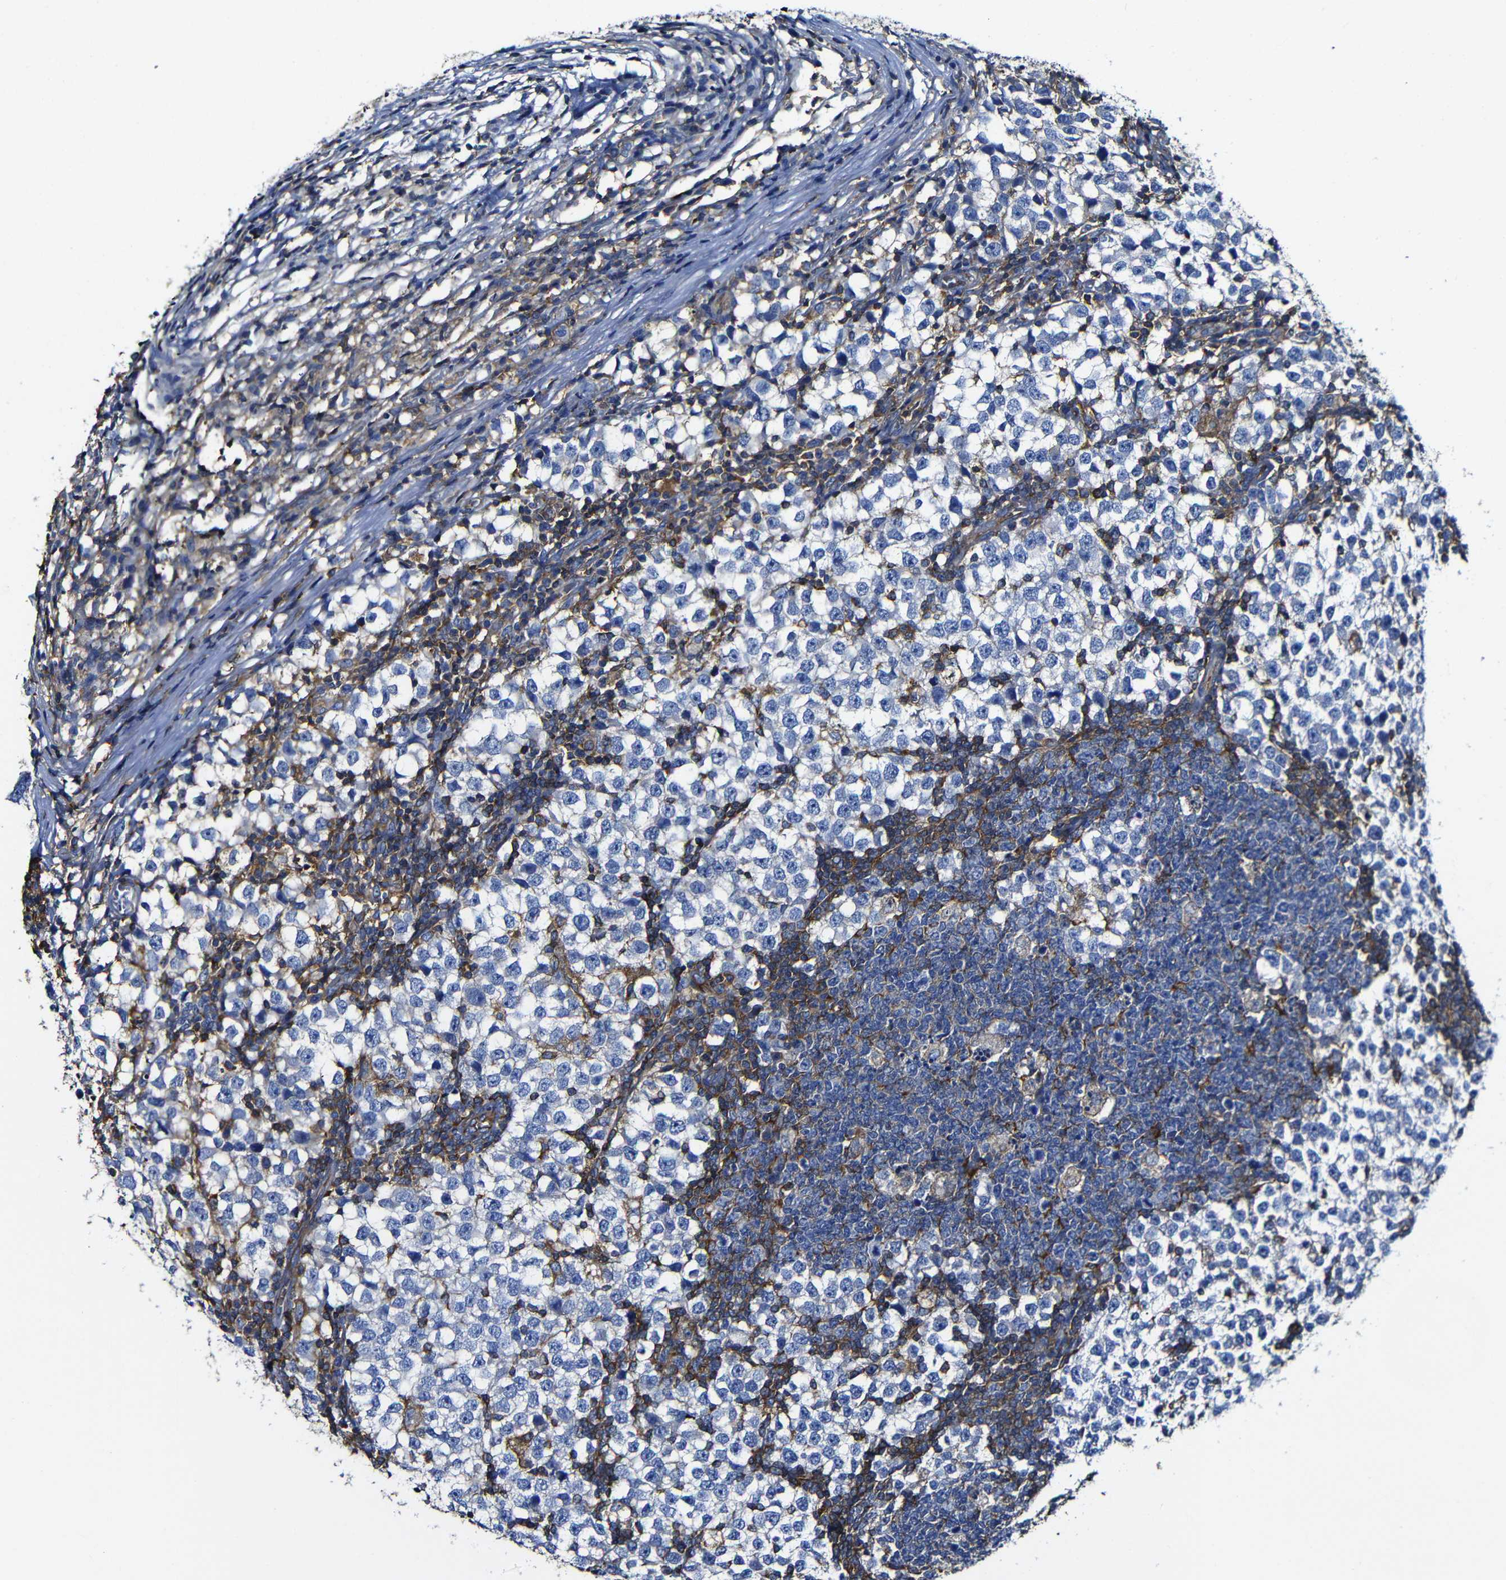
{"staining": {"intensity": "negative", "quantity": "none", "location": "none"}, "tissue": "testis cancer", "cell_type": "Tumor cells", "image_type": "cancer", "snomed": [{"axis": "morphology", "description": "Seminoma, NOS"}, {"axis": "topography", "description": "Testis"}], "caption": "This is an immunohistochemistry histopathology image of testis cancer (seminoma). There is no expression in tumor cells.", "gene": "MSN", "patient": {"sex": "male", "age": 65}}